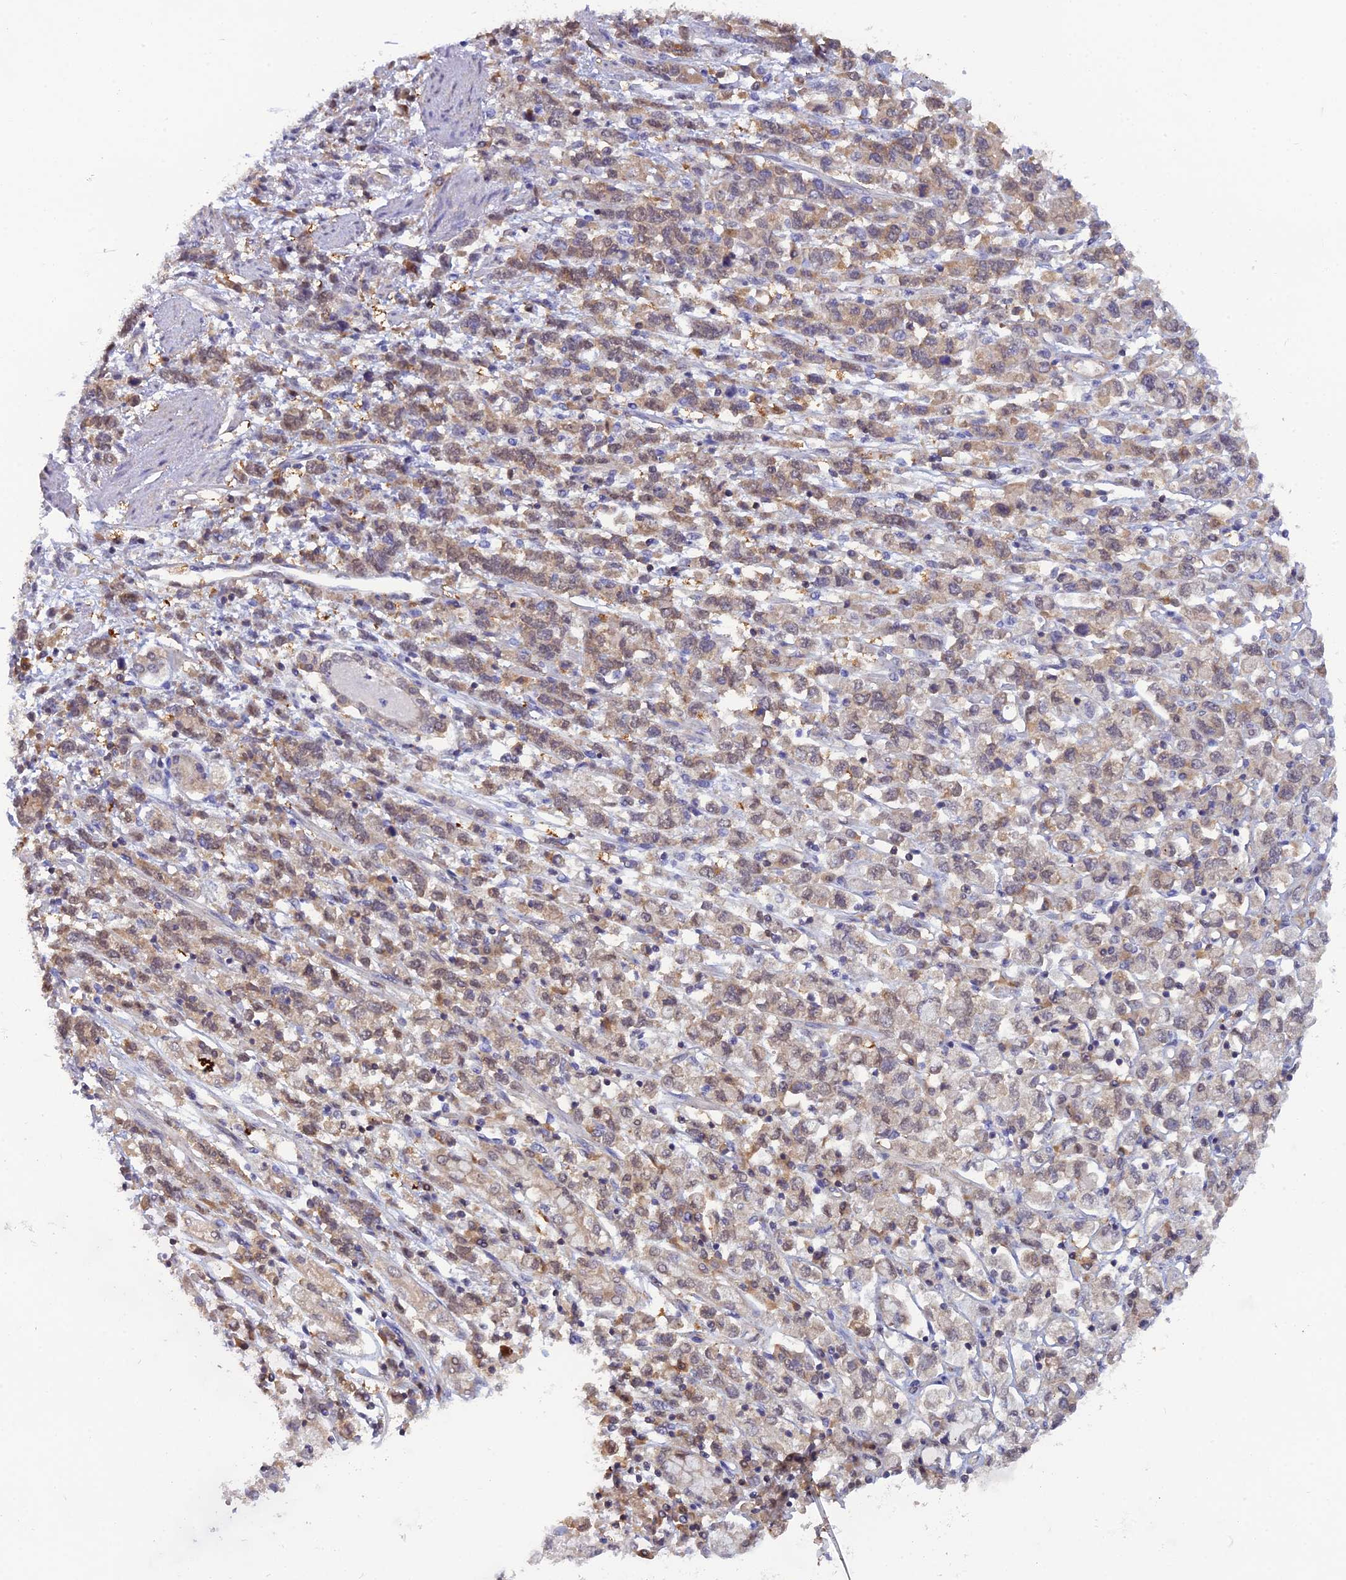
{"staining": {"intensity": "weak", "quantity": "25%-75%", "location": "nuclear"}, "tissue": "stomach cancer", "cell_type": "Tumor cells", "image_type": "cancer", "snomed": [{"axis": "morphology", "description": "Adenocarcinoma, NOS"}, {"axis": "topography", "description": "Stomach"}], "caption": "Brown immunohistochemical staining in human adenocarcinoma (stomach) exhibits weak nuclear positivity in about 25%-75% of tumor cells. The staining is performed using DAB (3,3'-diaminobenzidine) brown chromogen to label protein expression. The nuclei are counter-stained blue using hematoxylin.", "gene": "HINT1", "patient": {"sex": "female", "age": 76}}